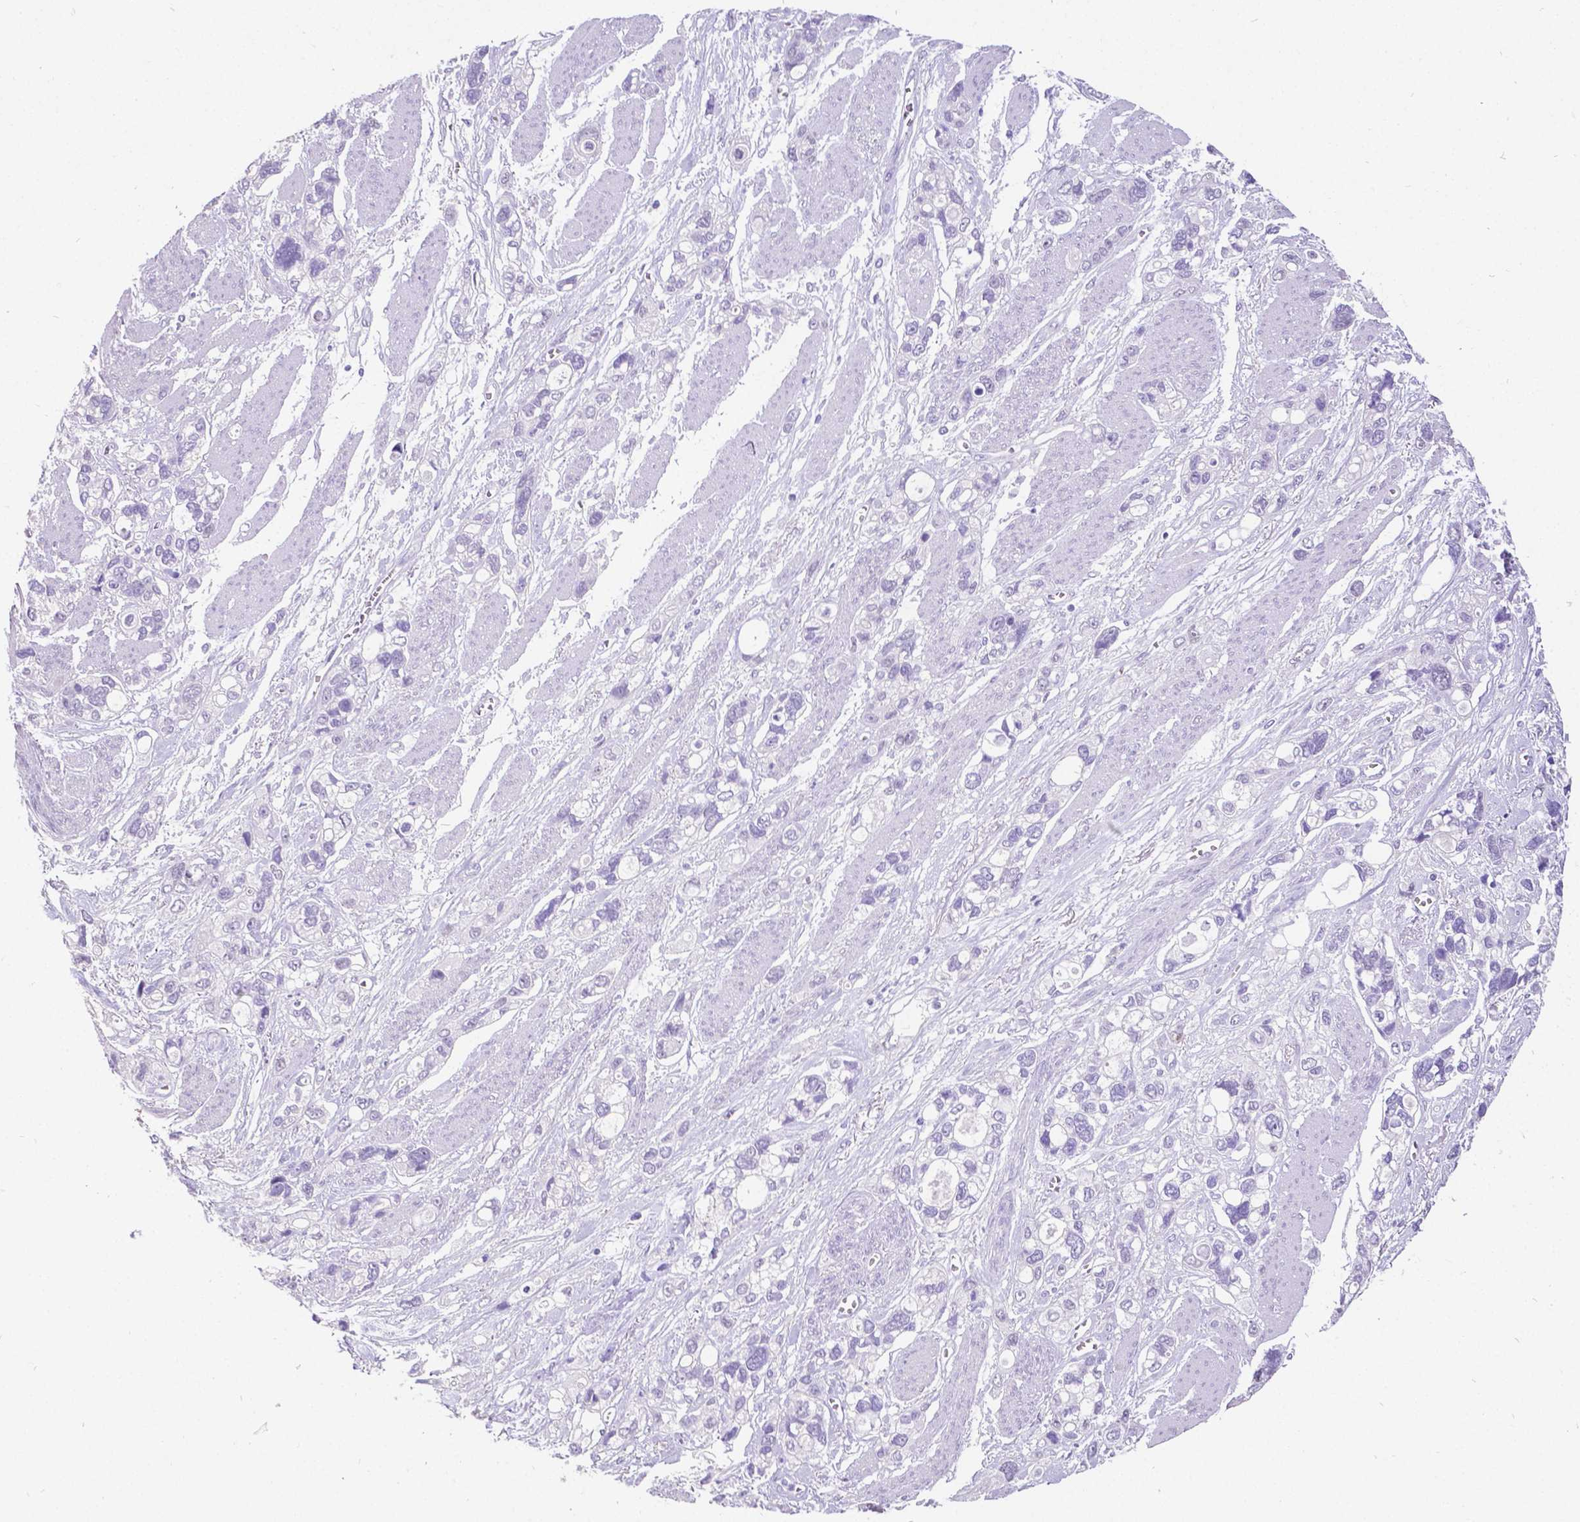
{"staining": {"intensity": "negative", "quantity": "none", "location": "none"}, "tissue": "stomach cancer", "cell_type": "Tumor cells", "image_type": "cancer", "snomed": [{"axis": "morphology", "description": "Adenocarcinoma, NOS"}, {"axis": "topography", "description": "Stomach, upper"}], "caption": "High magnification brightfield microscopy of stomach cancer (adenocarcinoma) stained with DAB (3,3'-diaminobenzidine) (brown) and counterstained with hematoxylin (blue): tumor cells show no significant expression.", "gene": "SATB2", "patient": {"sex": "female", "age": 81}}